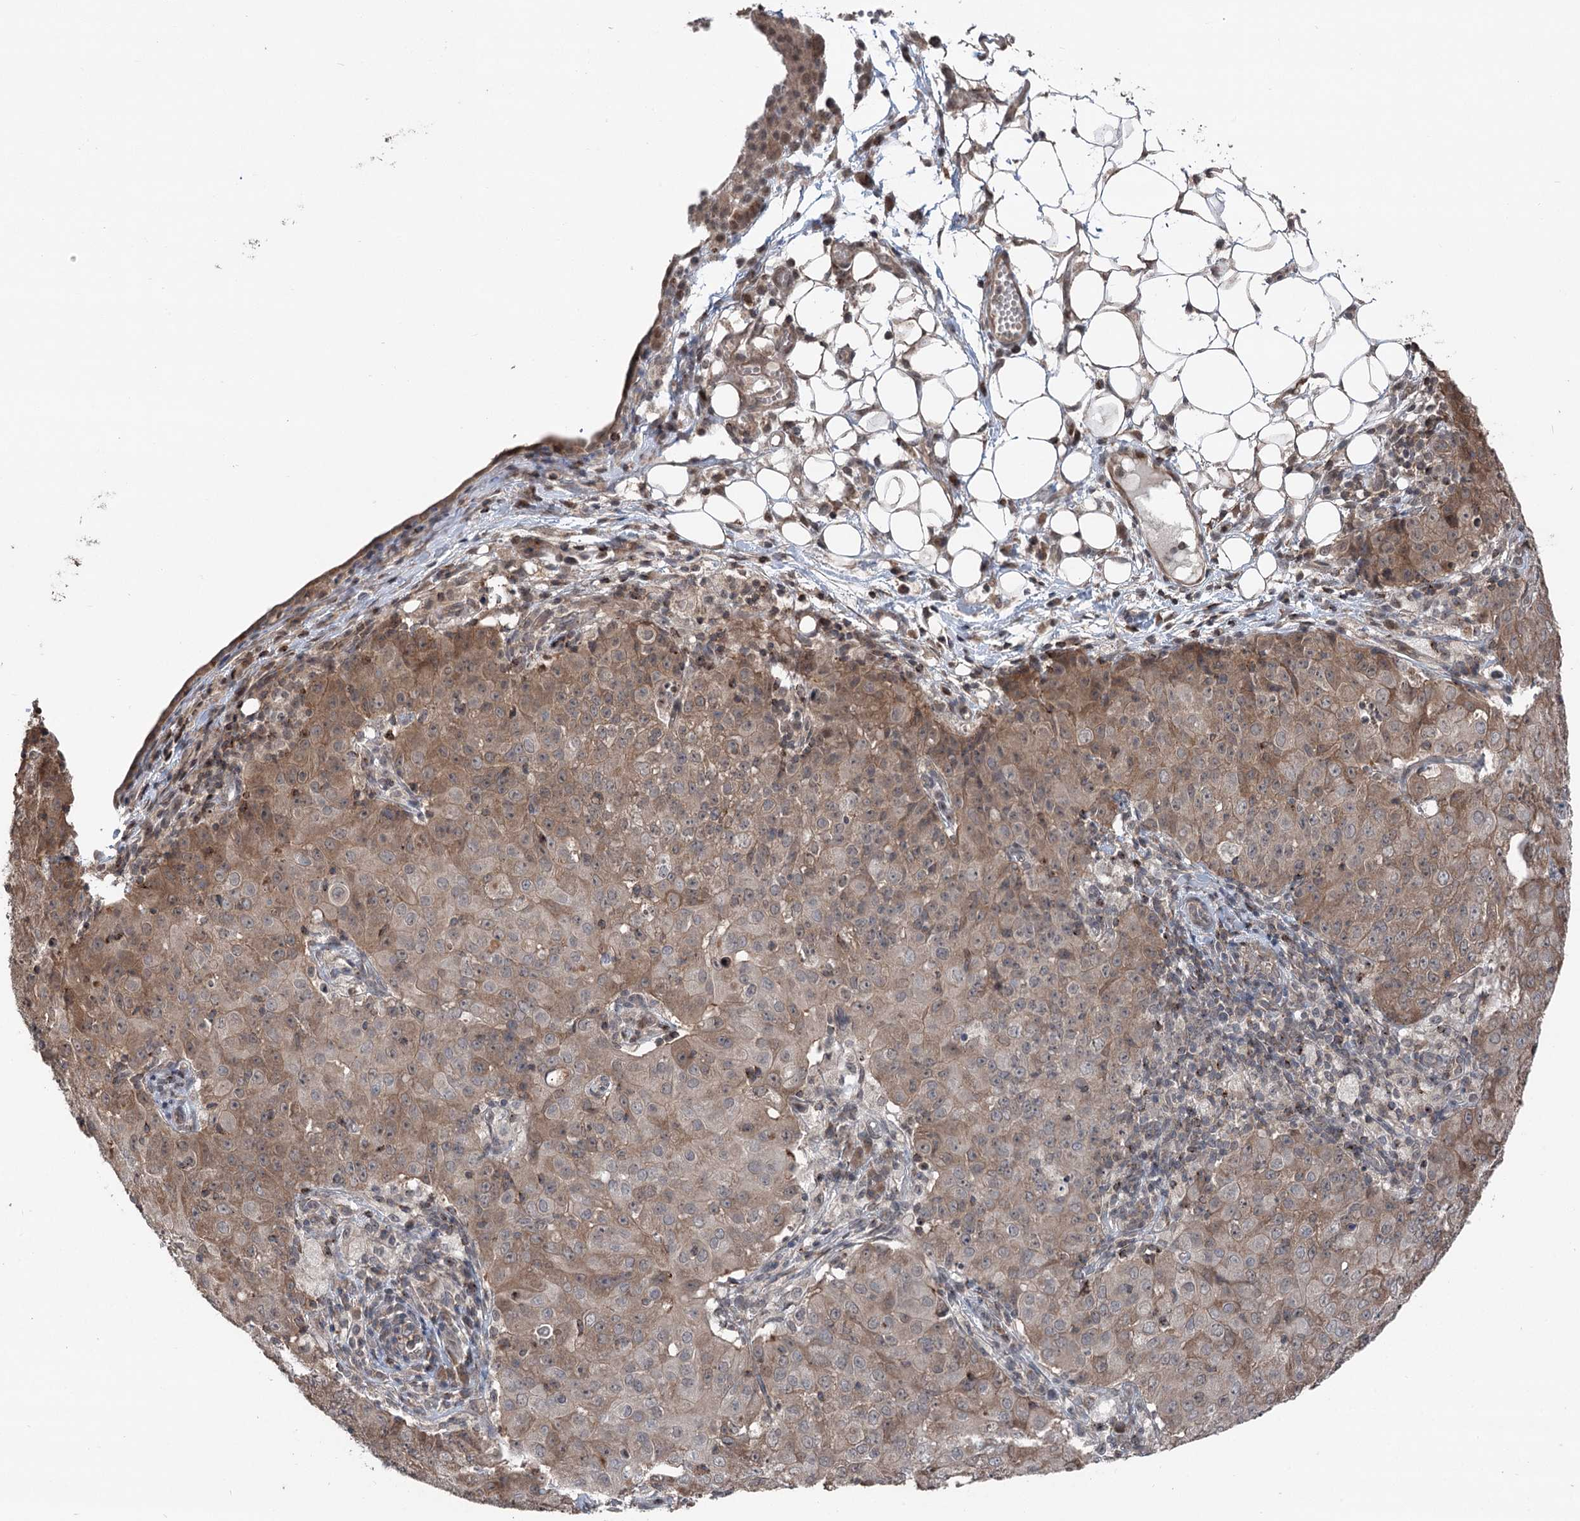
{"staining": {"intensity": "moderate", "quantity": ">75%", "location": "cytoplasmic/membranous"}, "tissue": "ovarian cancer", "cell_type": "Tumor cells", "image_type": "cancer", "snomed": [{"axis": "morphology", "description": "Carcinoma, endometroid"}, {"axis": "topography", "description": "Ovary"}], "caption": "The immunohistochemical stain highlights moderate cytoplasmic/membranous positivity in tumor cells of ovarian cancer (endometroid carcinoma) tissue. The staining is performed using DAB brown chromogen to label protein expression. The nuclei are counter-stained blue using hematoxylin.", "gene": "CCSER2", "patient": {"sex": "female", "age": 42}}